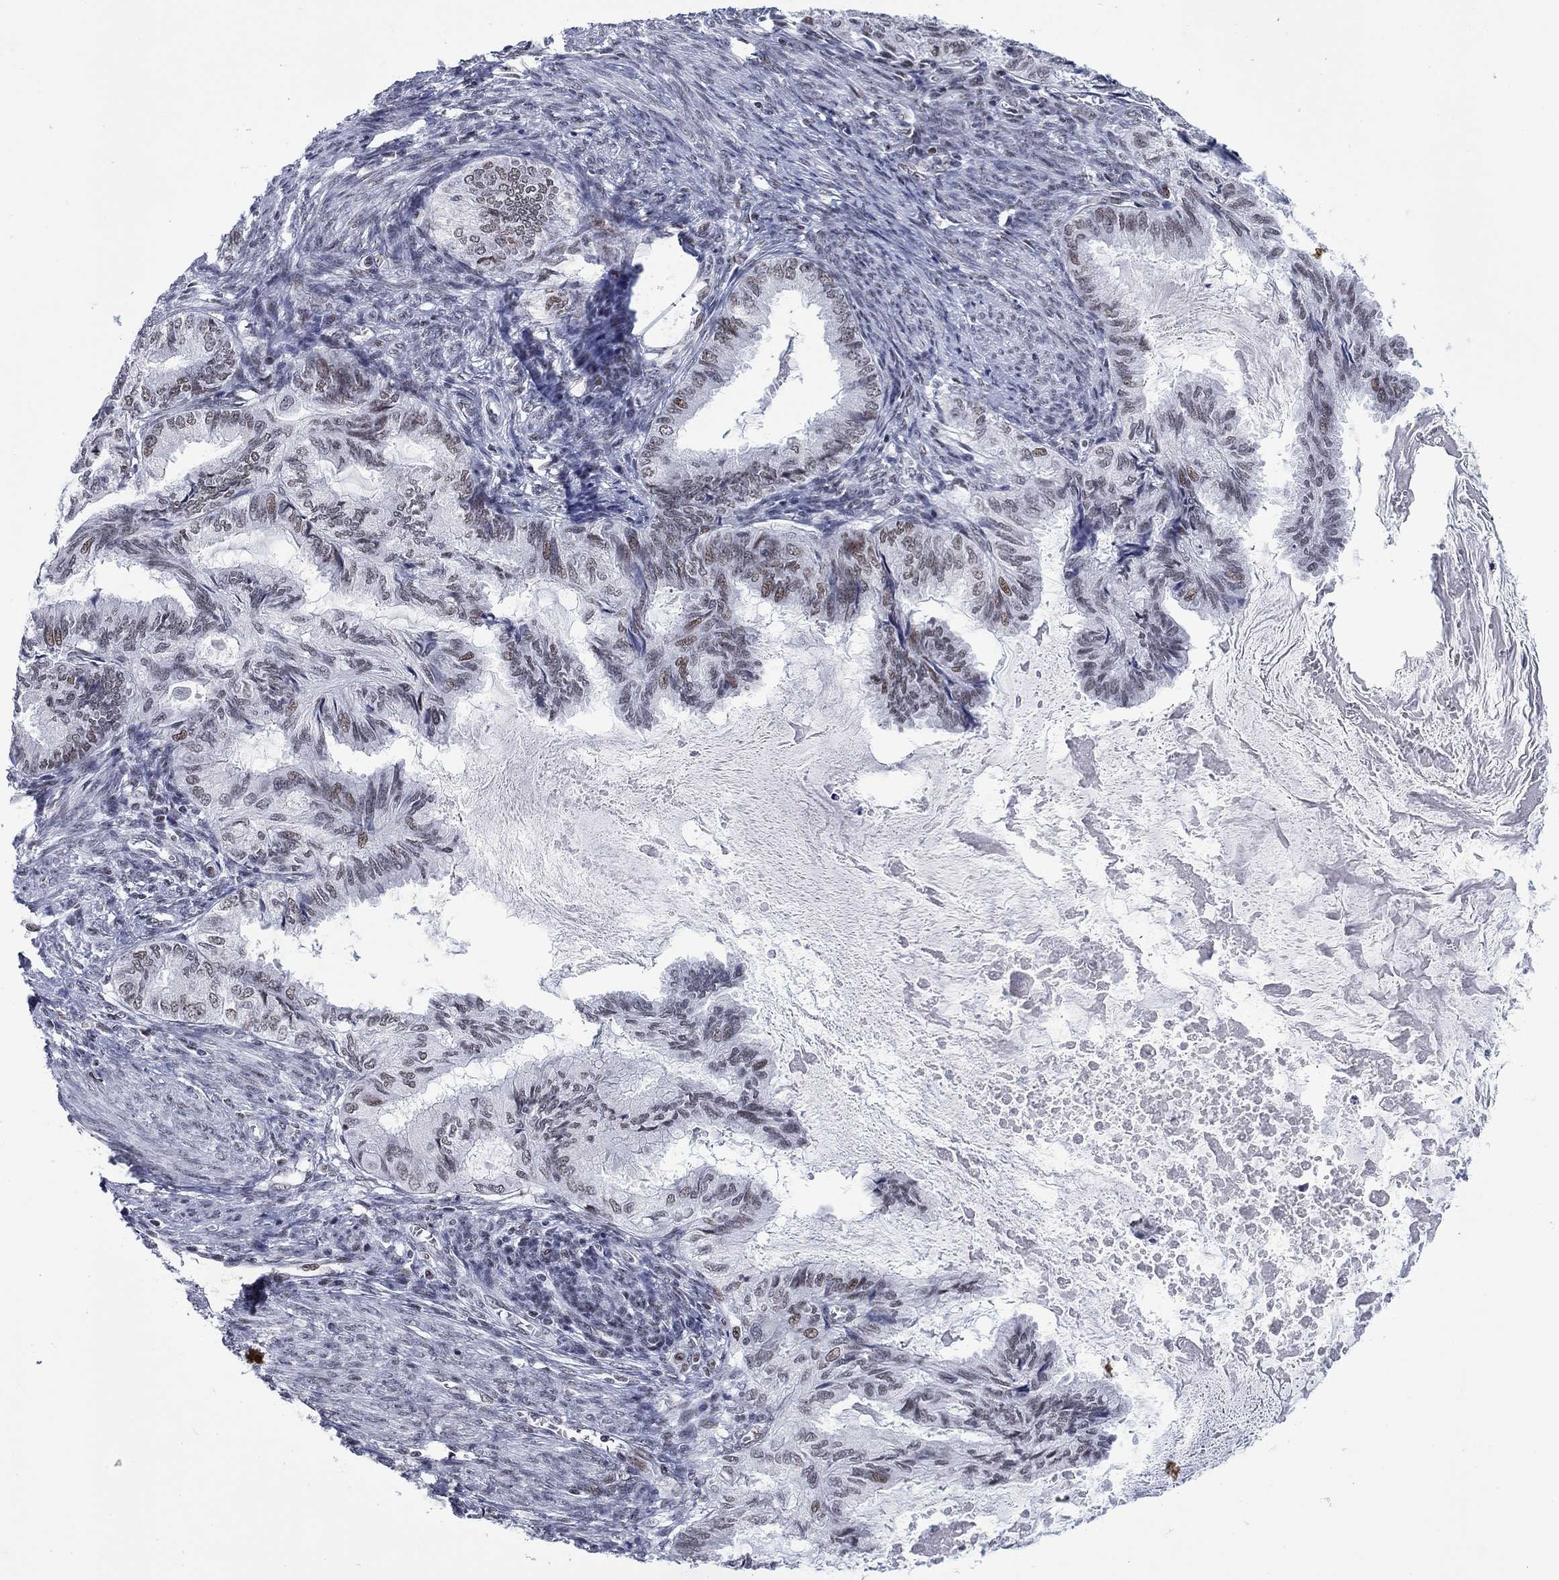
{"staining": {"intensity": "moderate", "quantity": "<25%", "location": "nuclear"}, "tissue": "endometrial cancer", "cell_type": "Tumor cells", "image_type": "cancer", "snomed": [{"axis": "morphology", "description": "Adenocarcinoma, NOS"}, {"axis": "topography", "description": "Endometrium"}], "caption": "The histopathology image shows a brown stain indicating the presence of a protein in the nuclear of tumor cells in endometrial adenocarcinoma.", "gene": "NPAS3", "patient": {"sex": "female", "age": 86}}